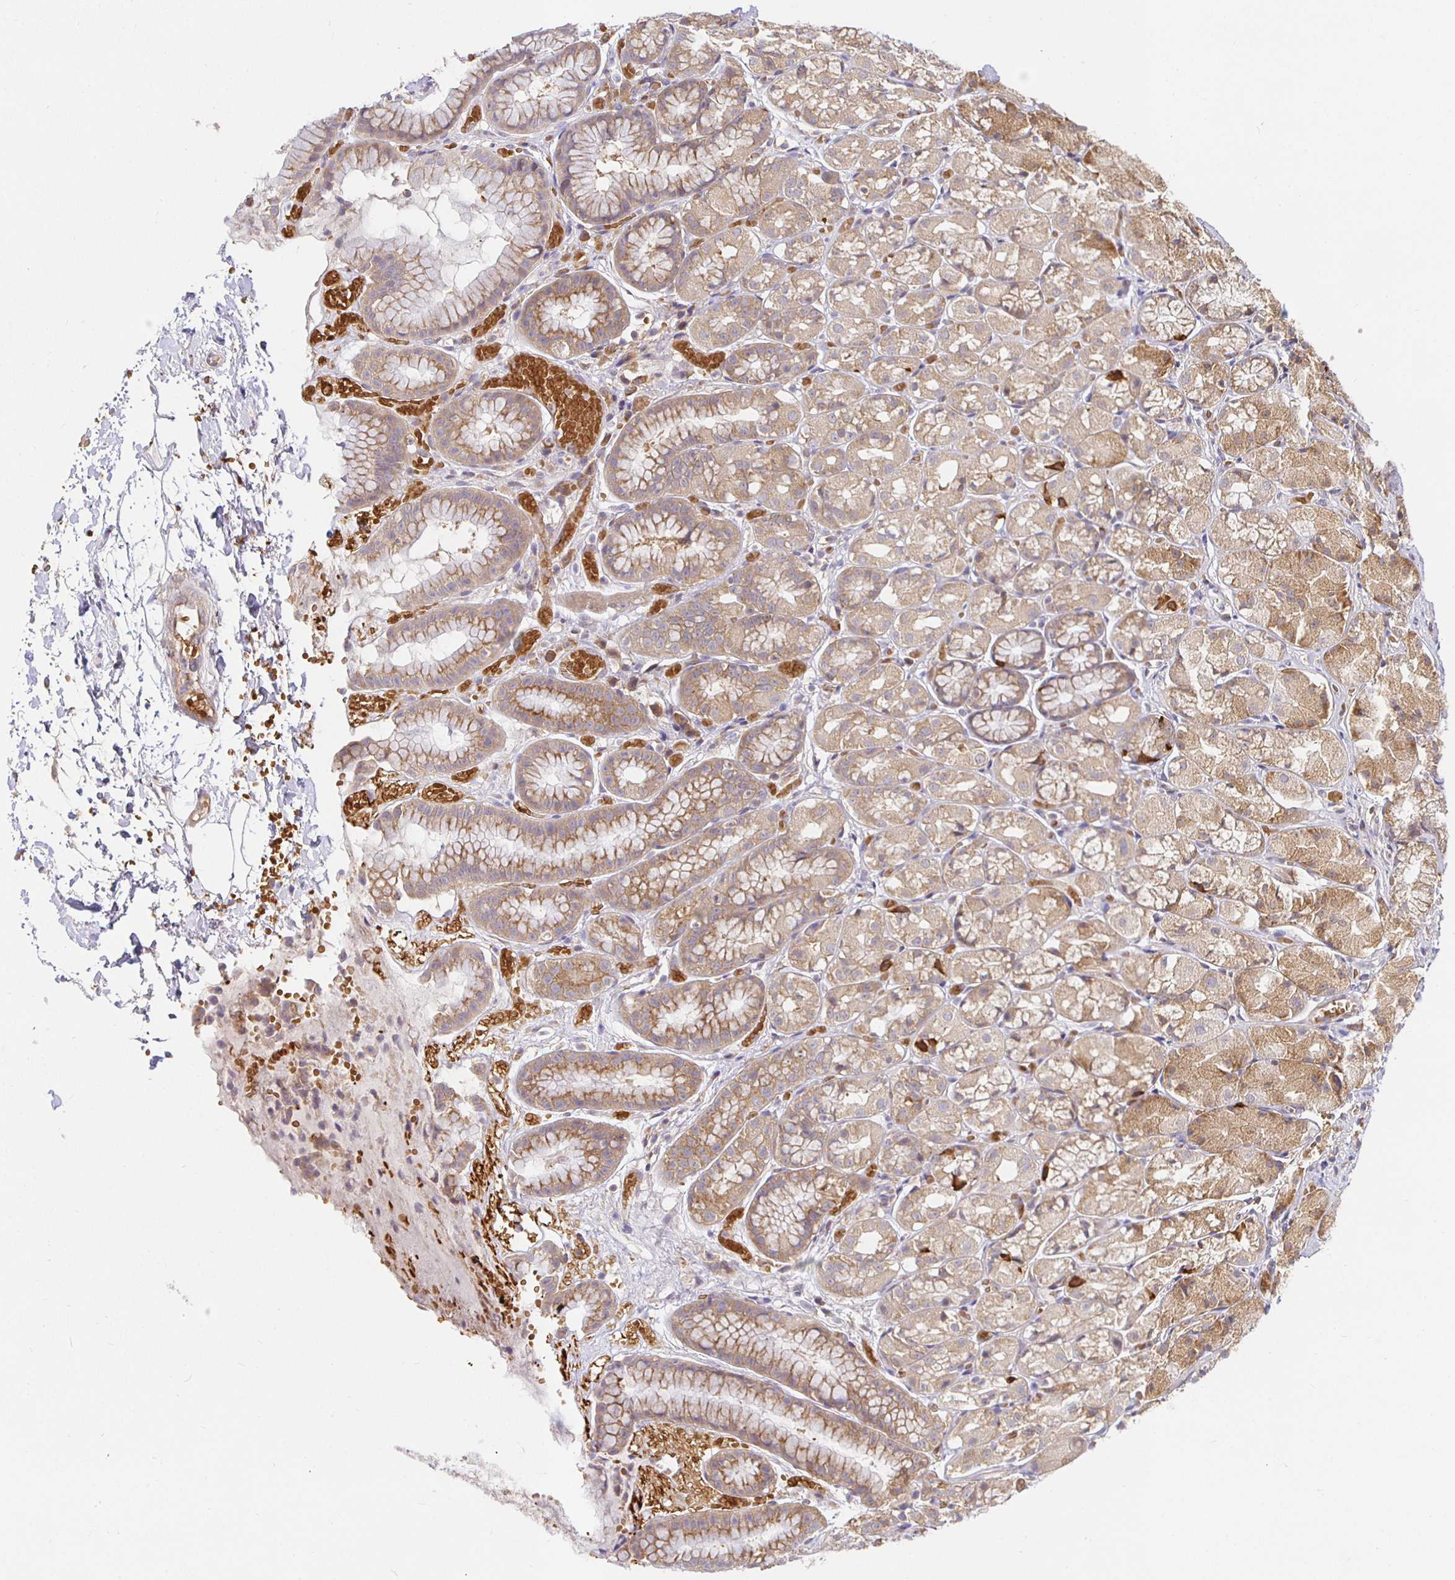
{"staining": {"intensity": "moderate", "quantity": ">75%", "location": "cytoplasmic/membranous"}, "tissue": "stomach", "cell_type": "Glandular cells", "image_type": "normal", "snomed": [{"axis": "morphology", "description": "Normal tissue, NOS"}, {"axis": "topography", "description": "Stomach"}], "caption": "Benign stomach was stained to show a protein in brown. There is medium levels of moderate cytoplasmic/membranous expression in approximately >75% of glandular cells.", "gene": "IRAK1", "patient": {"sex": "male", "age": 70}}